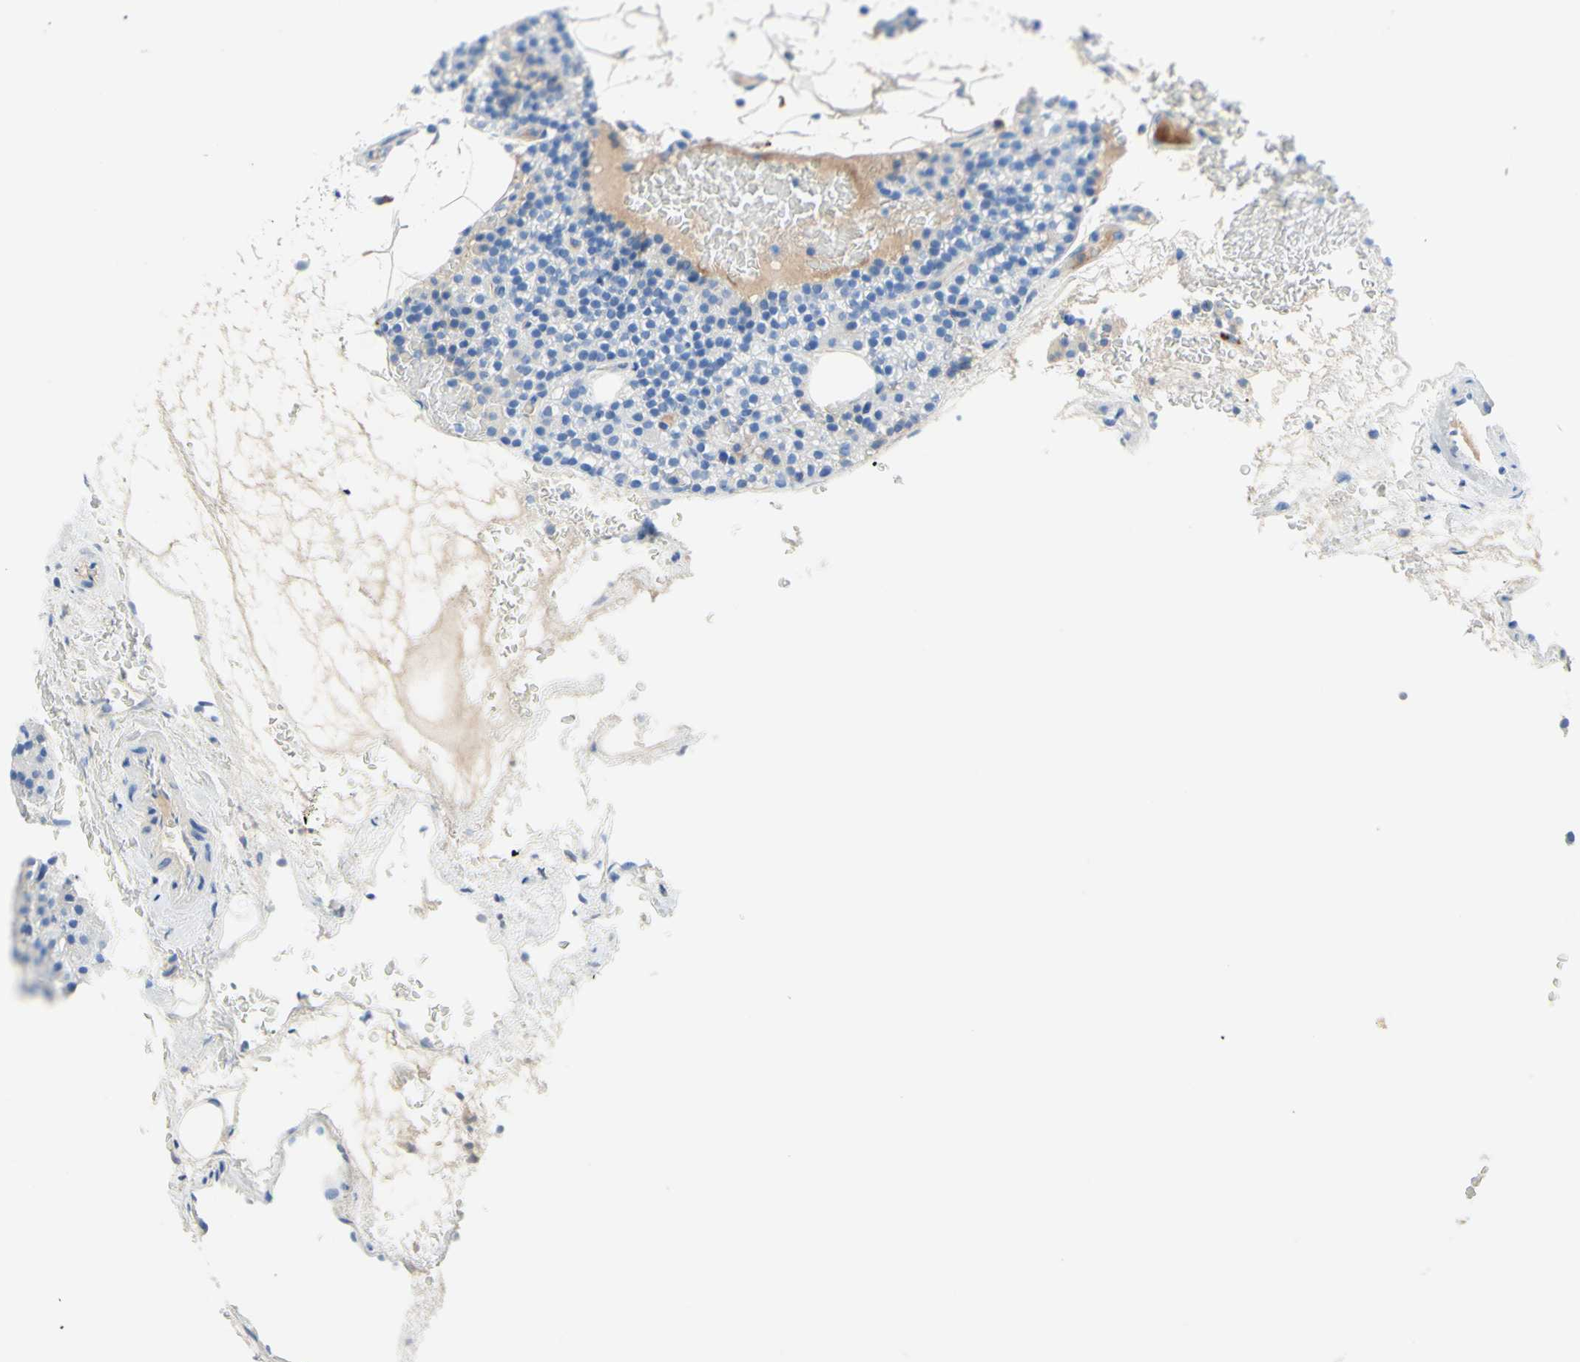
{"staining": {"intensity": "negative", "quantity": "none", "location": "none"}, "tissue": "parathyroid gland", "cell_type": "Glandular cells", "image_type": "normal", "snomed": [{"axis": "morphology", "description": "Normal tissue, NOS"}, {"axis": "morphology", "description": "Hyperplasia, NOS"}, {"axis": "topography", "description": "Parathyroid gland"}], "caption": "DAB immunohistochemical staining of benign human parathyroid gland shows no significant expression in glandular cells. Nuclei are stained in blue.", "gene": "IL6ST", "patient": {"sex": "male", "age": 44}}